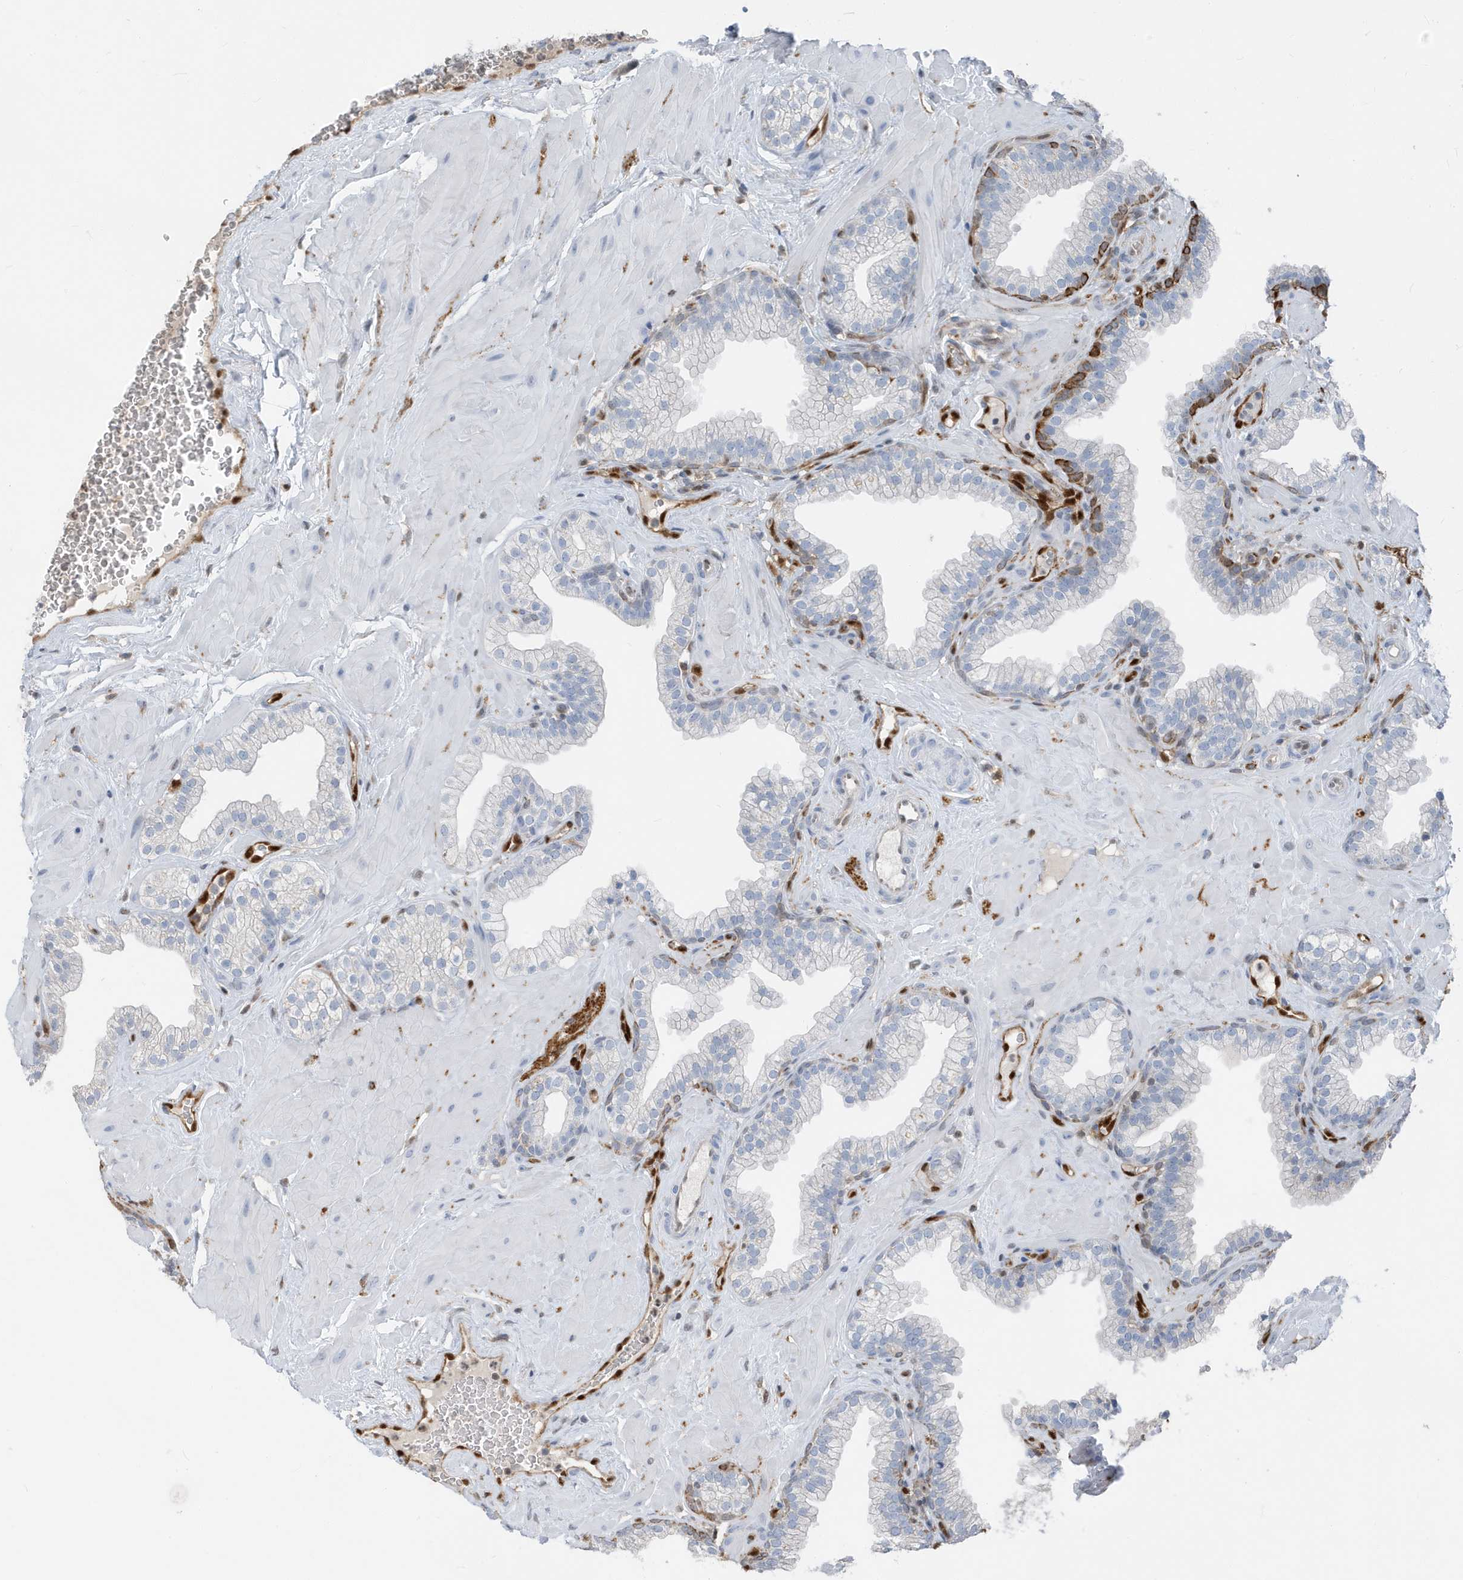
{"staining": {"intensity": "strong", "quantity": "<25%", "location": "cytoplasmic/membranous"}, "tissue": "prostate", "cell_type": "Glandular cells", "image_type": "normal", "snomed": [{"axis": "morphology", "description": "Normal tissue, NOS"}, {"axis": "morphology", "description": "Urothelial carcinoma, Low grade"}, {"axis": "topography", "description": "Urinary bladder"}, {"axis": "topography", "description": "Prostate"}], "caption": "This photomicrograph exhibits immunohistochemistry (IHC) staining of normal prostate, with medium strong cytoplasmic/membranous staining in about <25% of glandular cells.", "gene": "NCOA7", "patient": {"sex": "male", "age": 60}}